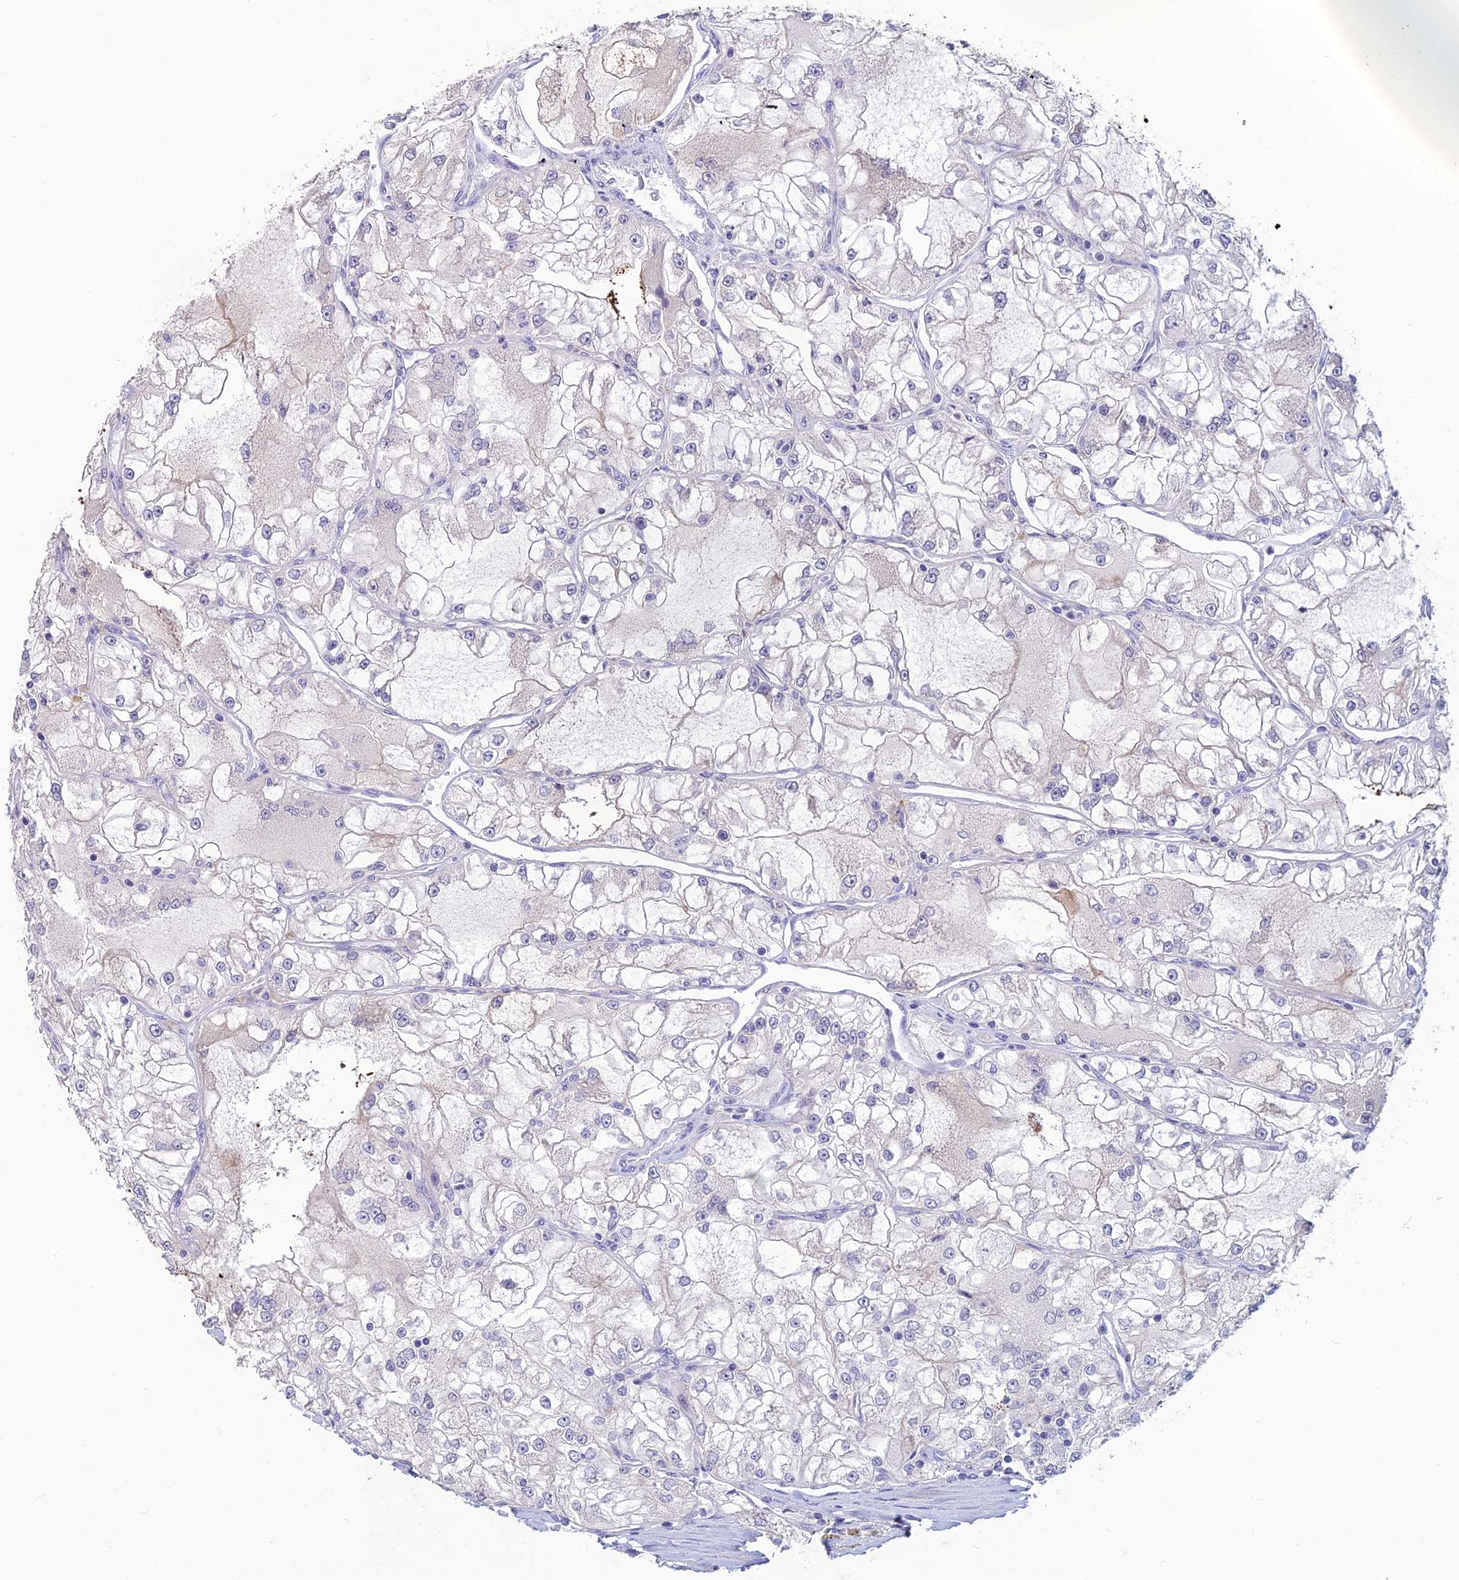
{"staining": {"intensity": "negative", "quantity": "none", "location": "none"}, "tissue": "renal cancer", "cell_type": "Tumor cells", "image_type": "cancer", "snomed": [{"axis": "morphology", "description": "Adenocarcinoma, NOS"}, {"axis": "topography", "description": "Kidney"}], "caption": "Immunohistochemical staining of renal adenocarcinoma displays no significant expression in tumor cells.", "gene": "TMEM134", "patient": {"sex": "female", "age": 72}}